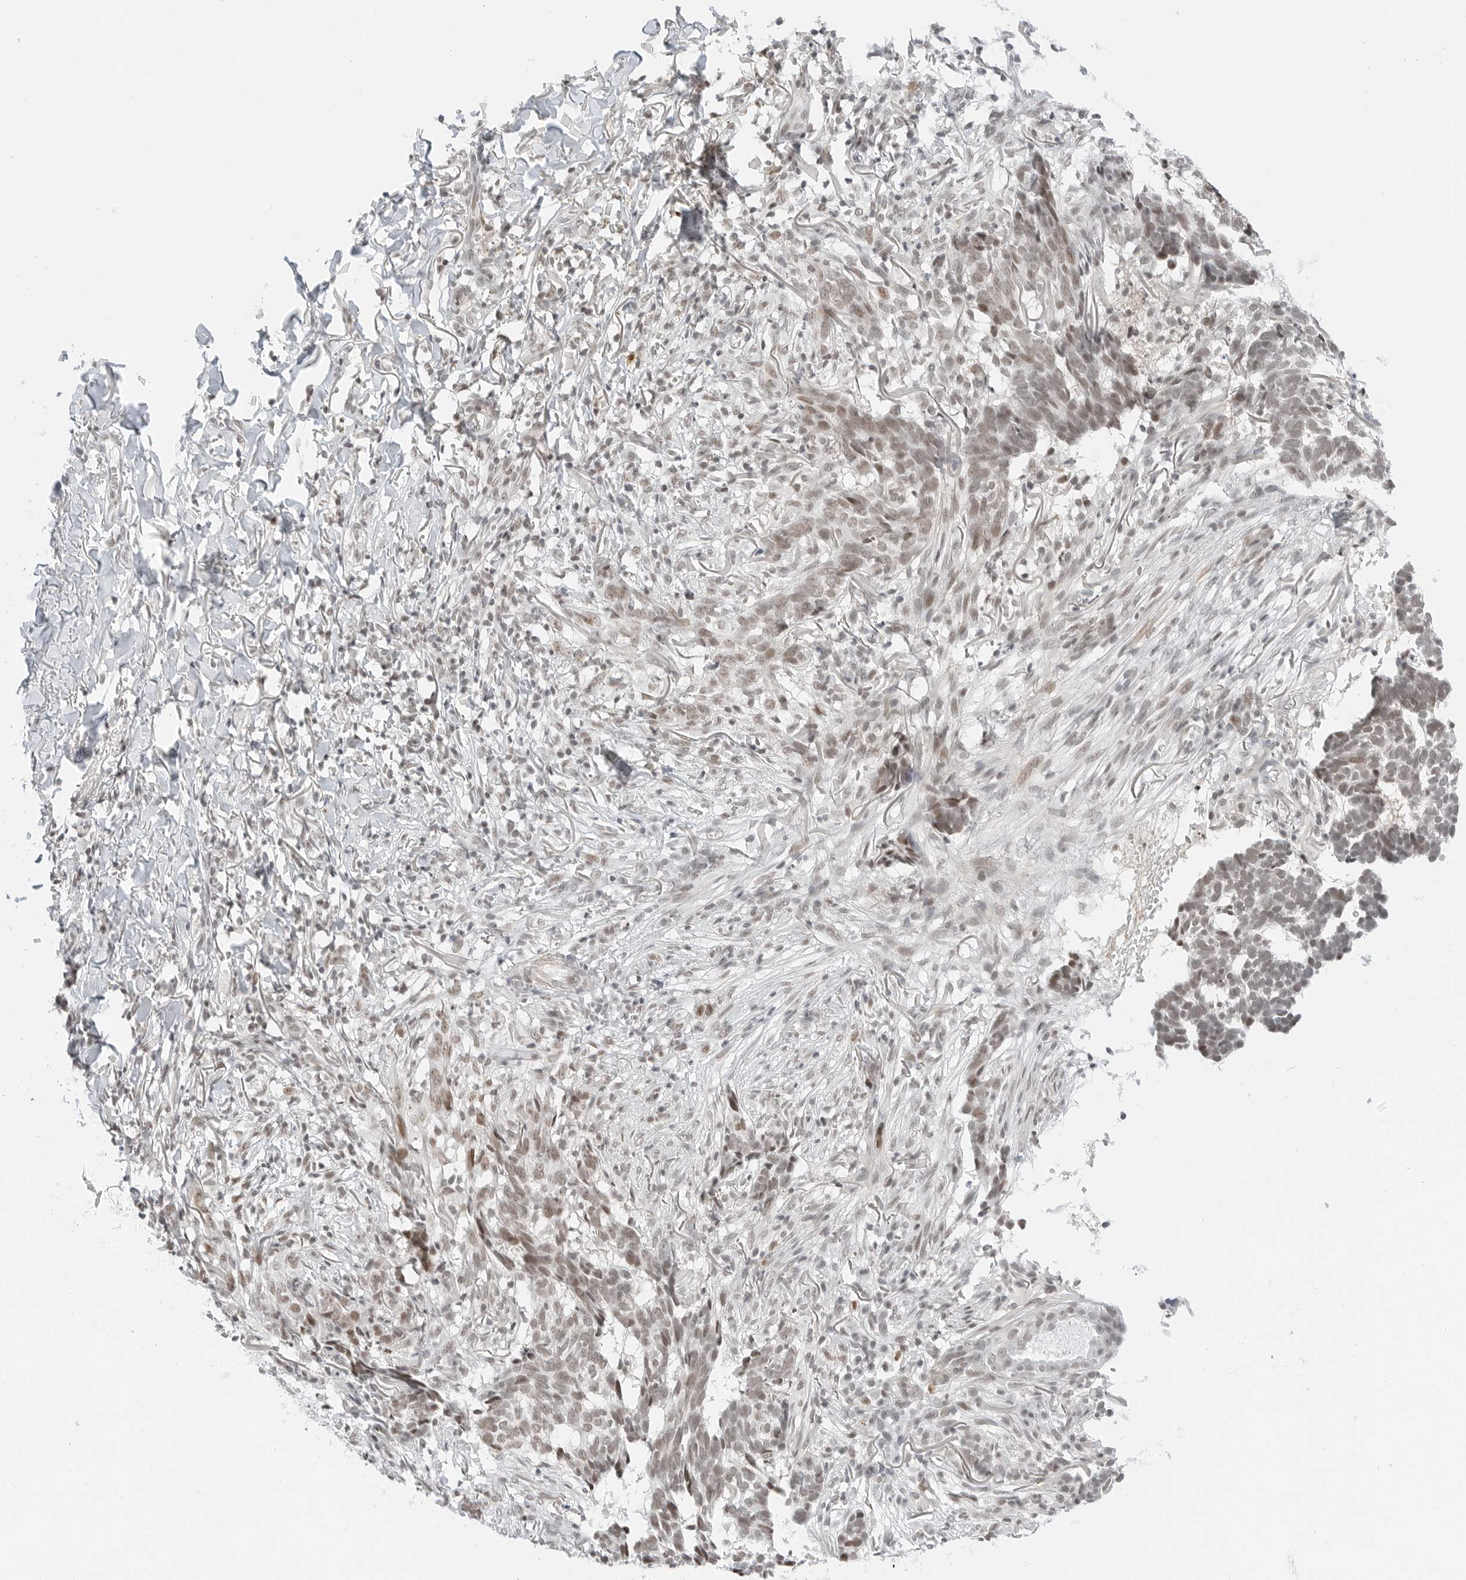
{"staining": {"intensity": "weak", "quantity": ">75%", "location": "nuclear"}, "tissue": "skin cancer", "cell_type": "Tumor cells", "image_type": "cancer", "snomed": [{"axis": "morphology", "description": "Basal cell carcinoma"}, {"axis": "topography", "description": "Skin"}], "caption": "A photomicrograph showing weak nuclear positivity in approximately >75% of tumor cells in skin cancer (basal cell carcinoma), as visualized by brown immunohistochemical staining.", "gene": "CRTC2", "patient": {"sex": "male", "age": 85}}